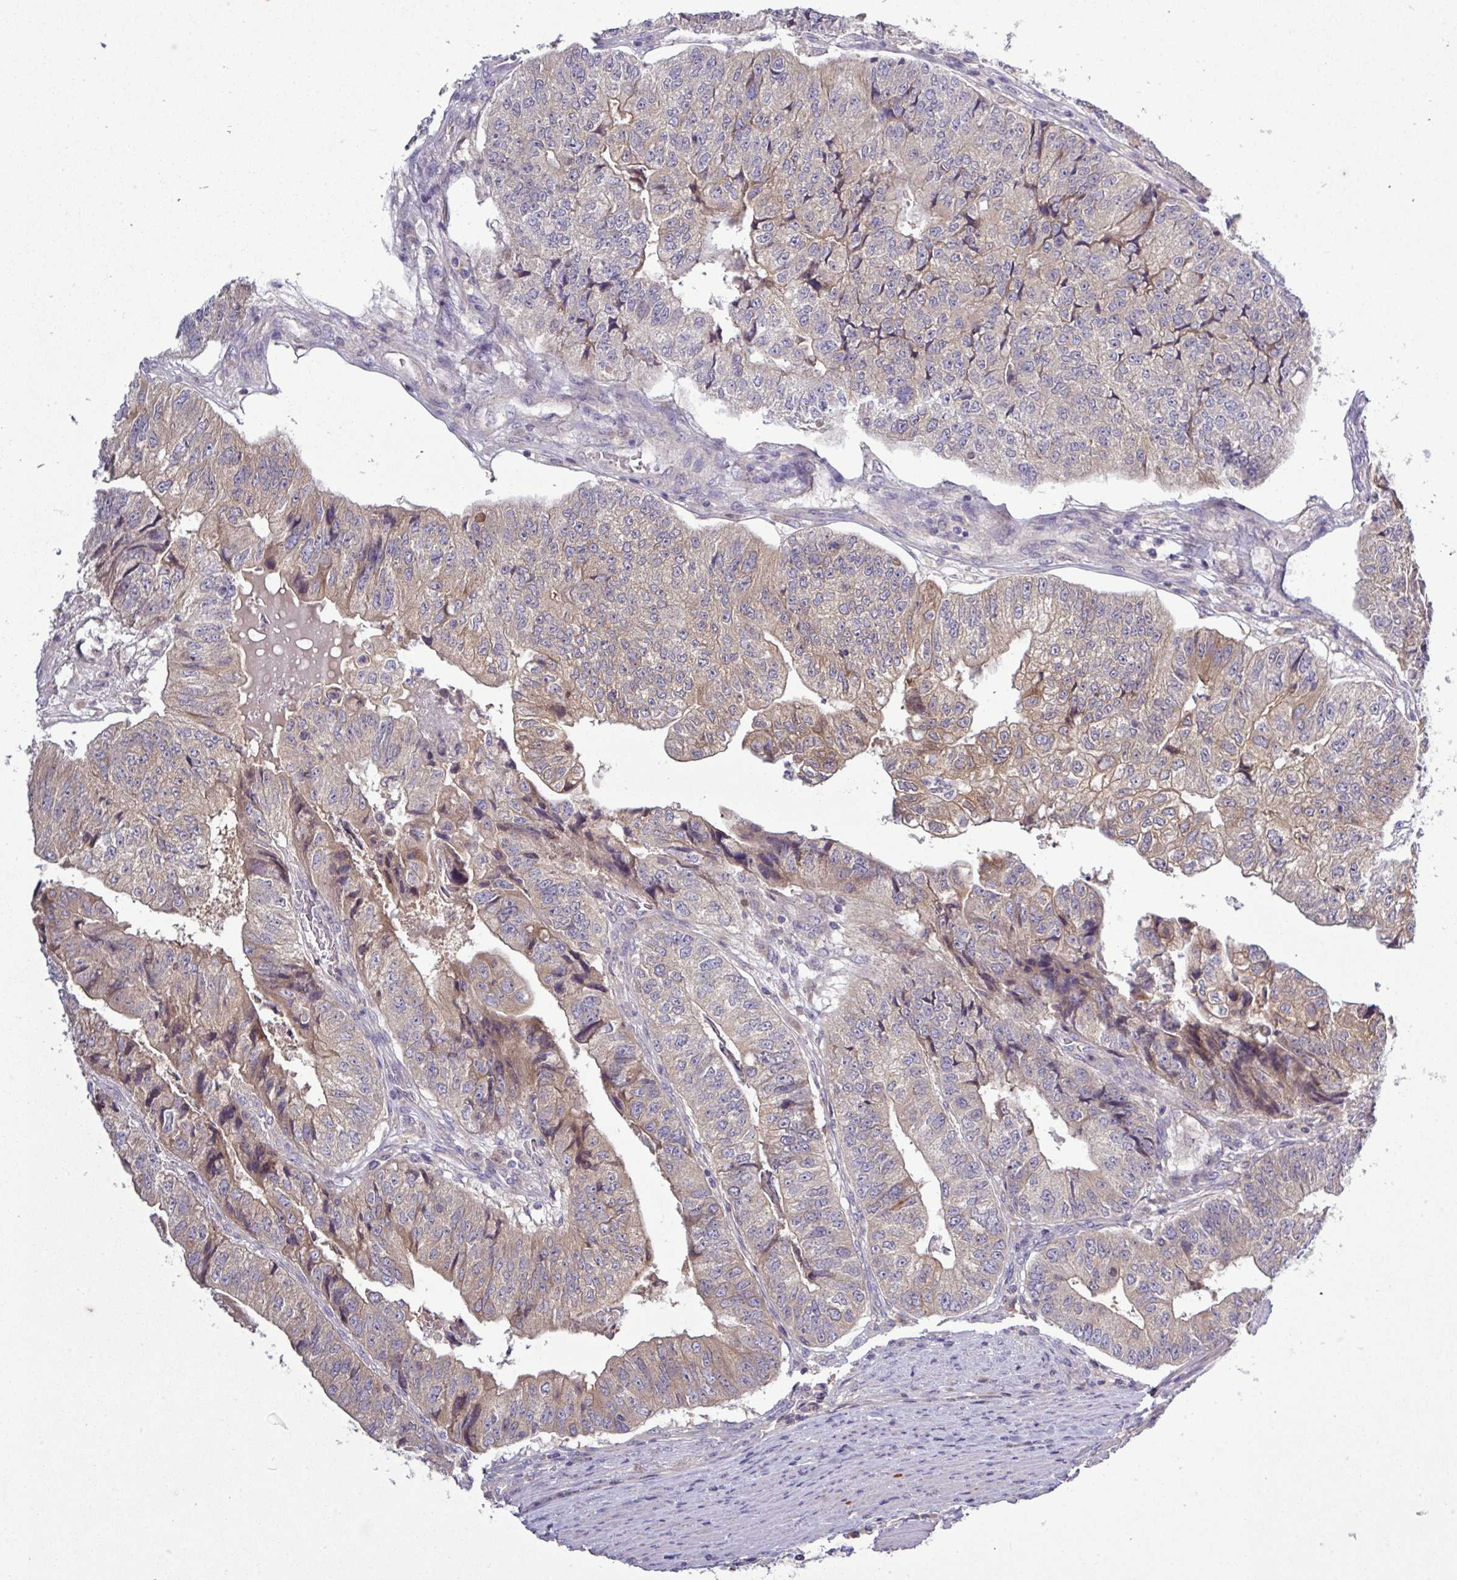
{"staining": {"intensity": "weak", "quantity": "25%-75%", "location": "cytoplasmic/membranous"}, "tissue": "colorectal cancer", "cell_type": "Tumor cells", "image_type": "cancer", "snomed": [{"axis": "morphology", "description": "Adenocarcinoma, NOS"}, {"axis": "topography", "description": "Colon"}], "caption": "A brown stain highlights weak cytoplasmic/membranous expression of a protein in human colorectal cancer (adenocarcinoma) tumor cells.", "gene": "TMEM62", "patient": {"sex": "female", "age": 67}}